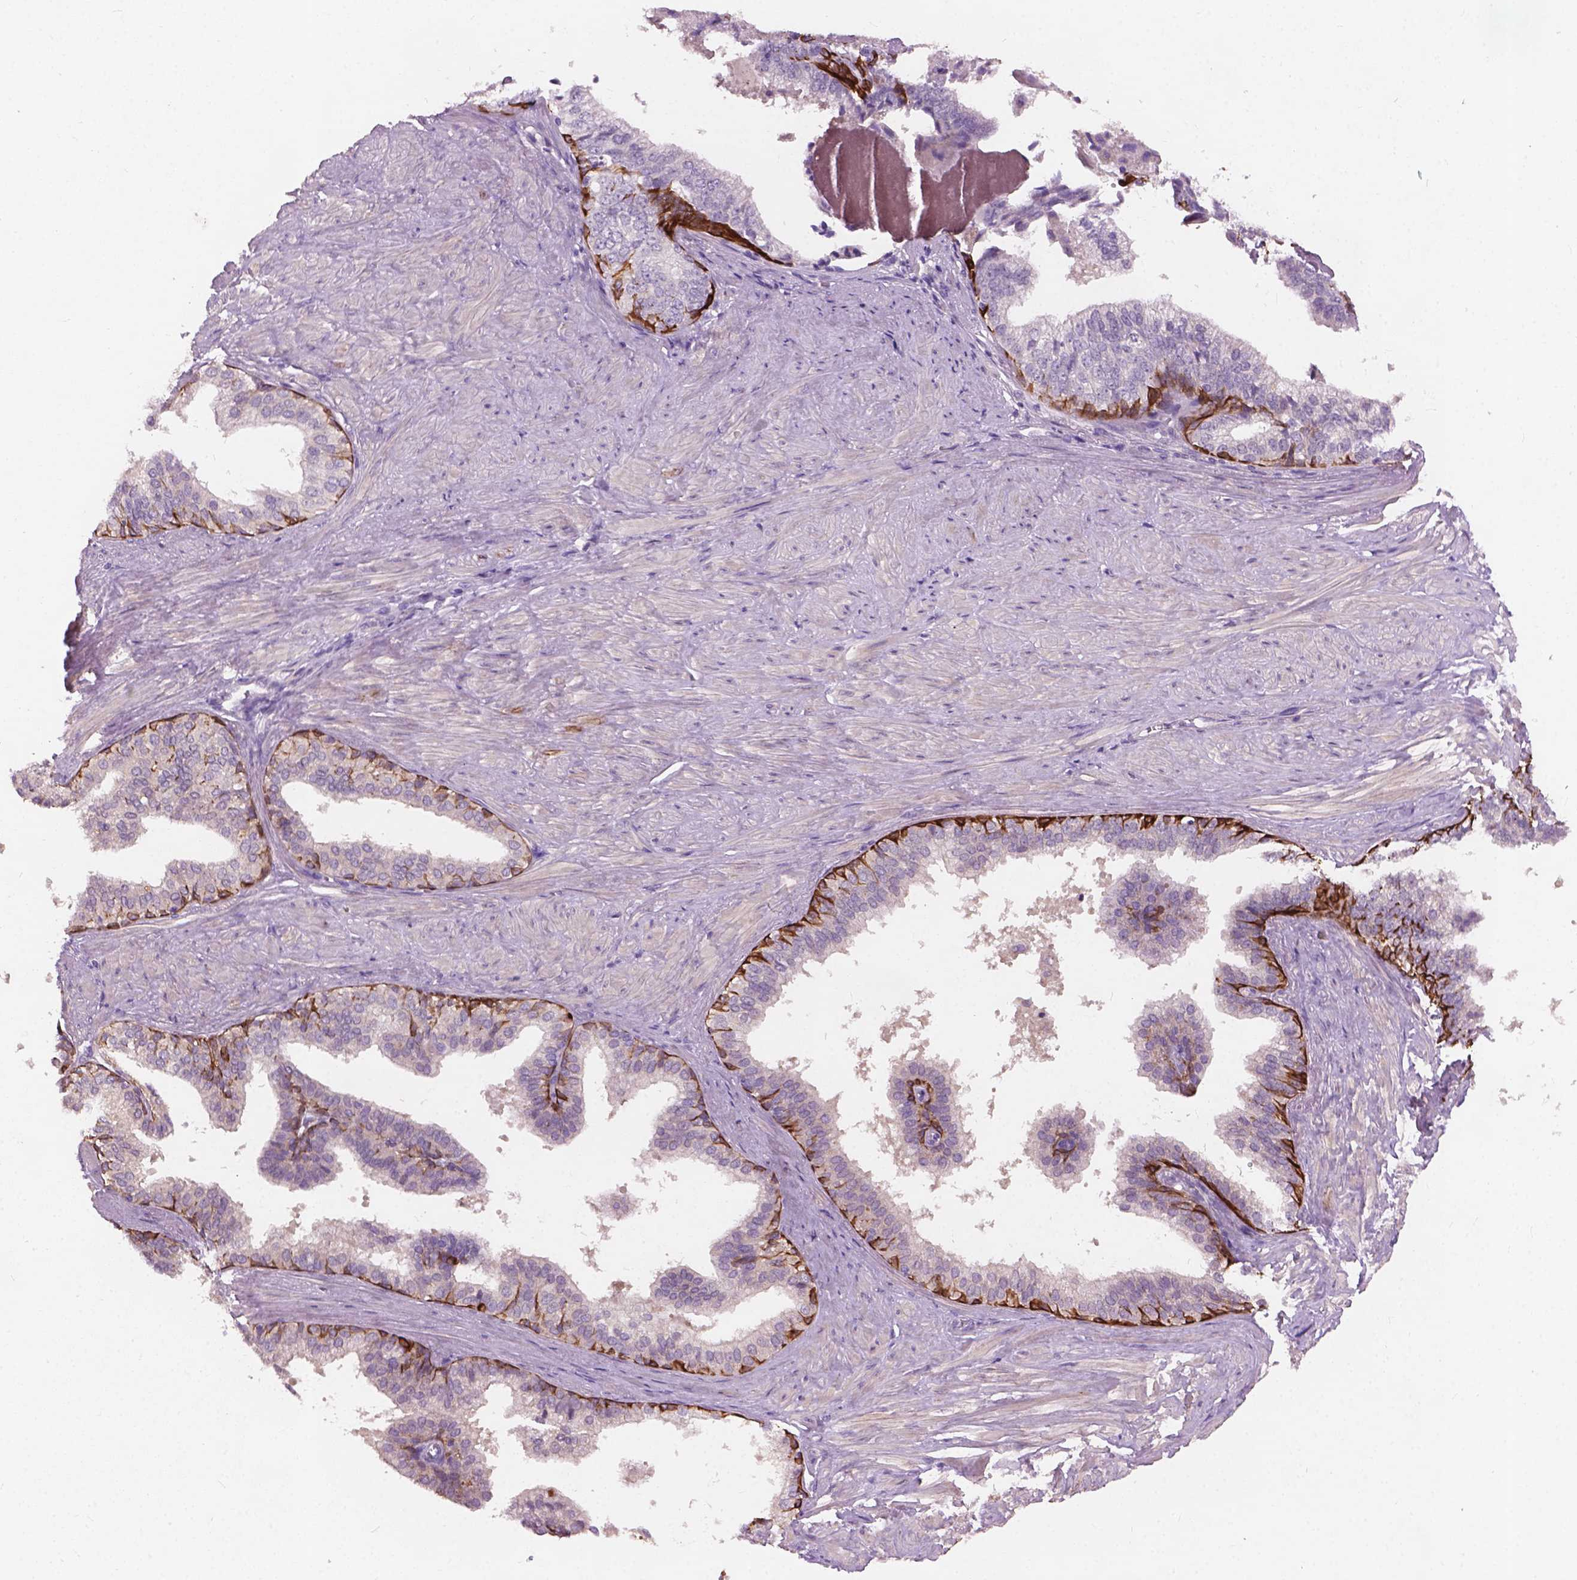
{"staining": {"intensity": "moderate", "quantity": "25%-75%", "location": "cytoplasmic/membranous"}, "tissue": "prostate", "cell_type": "Glandular cells", "image_type": "normal", "snomed": [{"axis": "morphology", "description": "Normal tissue, NOS"}, {"axis": "topography", "description": "Prostate"}, {"axis": "topography", "description": "Peripheral nerve tissue"}], "caption": "Approximately 25%-75% of glandular cells in benign prostate exhibit moderate cytoplasmic/membranous protein staining as visualized by brown immunohistochemical staining.", "gene": "KRT17", "patient": {"sex": "male", "age": 55}}